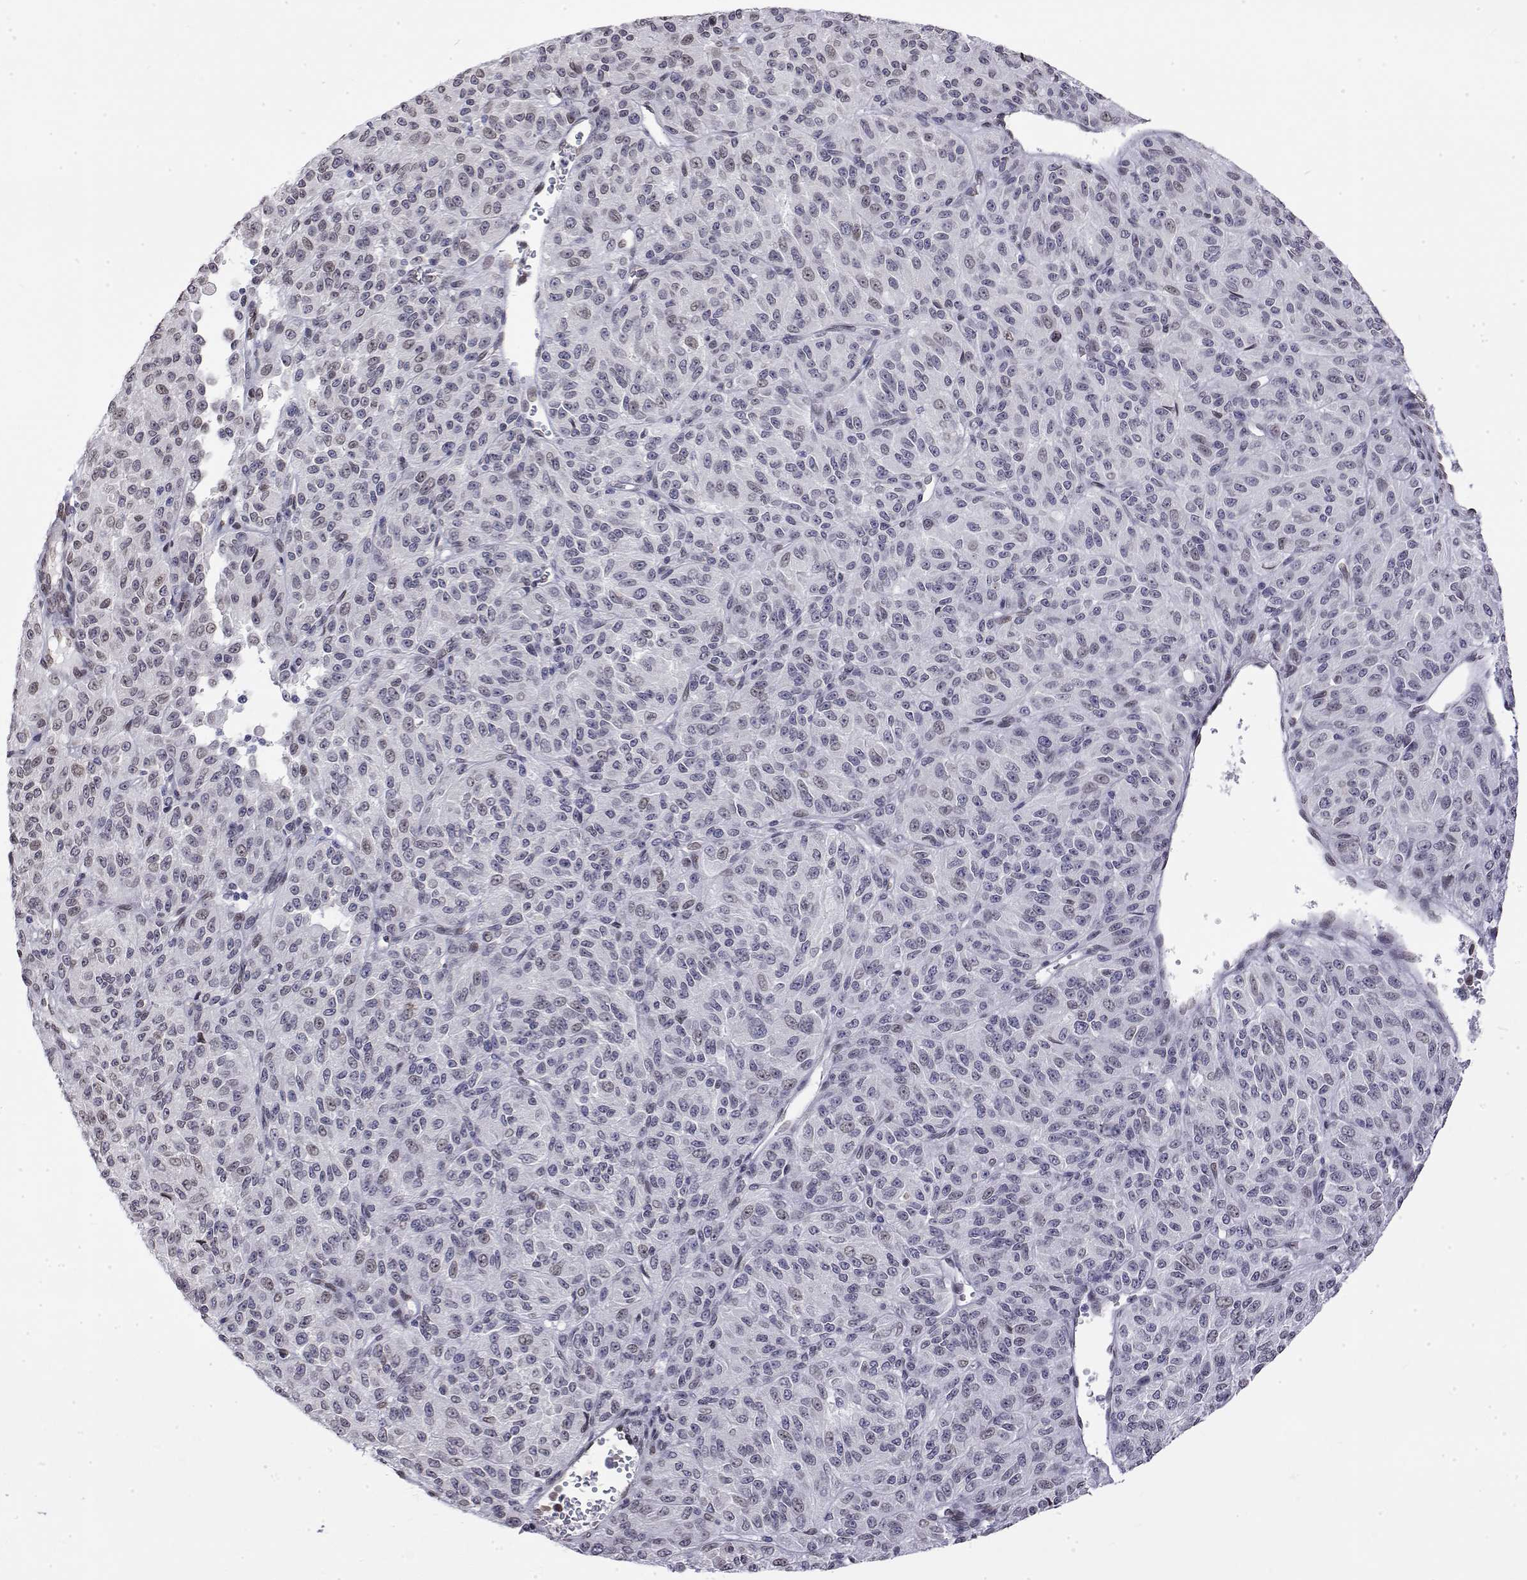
{"staining": {"intensity": "negative", "quantity": "none", "location": "none"}, "tissue": "melanoma", "cell_type": "Tumor cells", "image_type": "cancer", "snomed": [{"axis": "morphology", "description": "Malignant melanoma, Metastatic site"}, {"axis": "topography", "description": "Brain"}], "caption": "Immunohistochemistry histopathology image of human melanoma stained for a protein (brown), which exhibits no staining in tumor cells.", "gene": "ZNF532", "patient": {"sex": "female", "age": 56}}